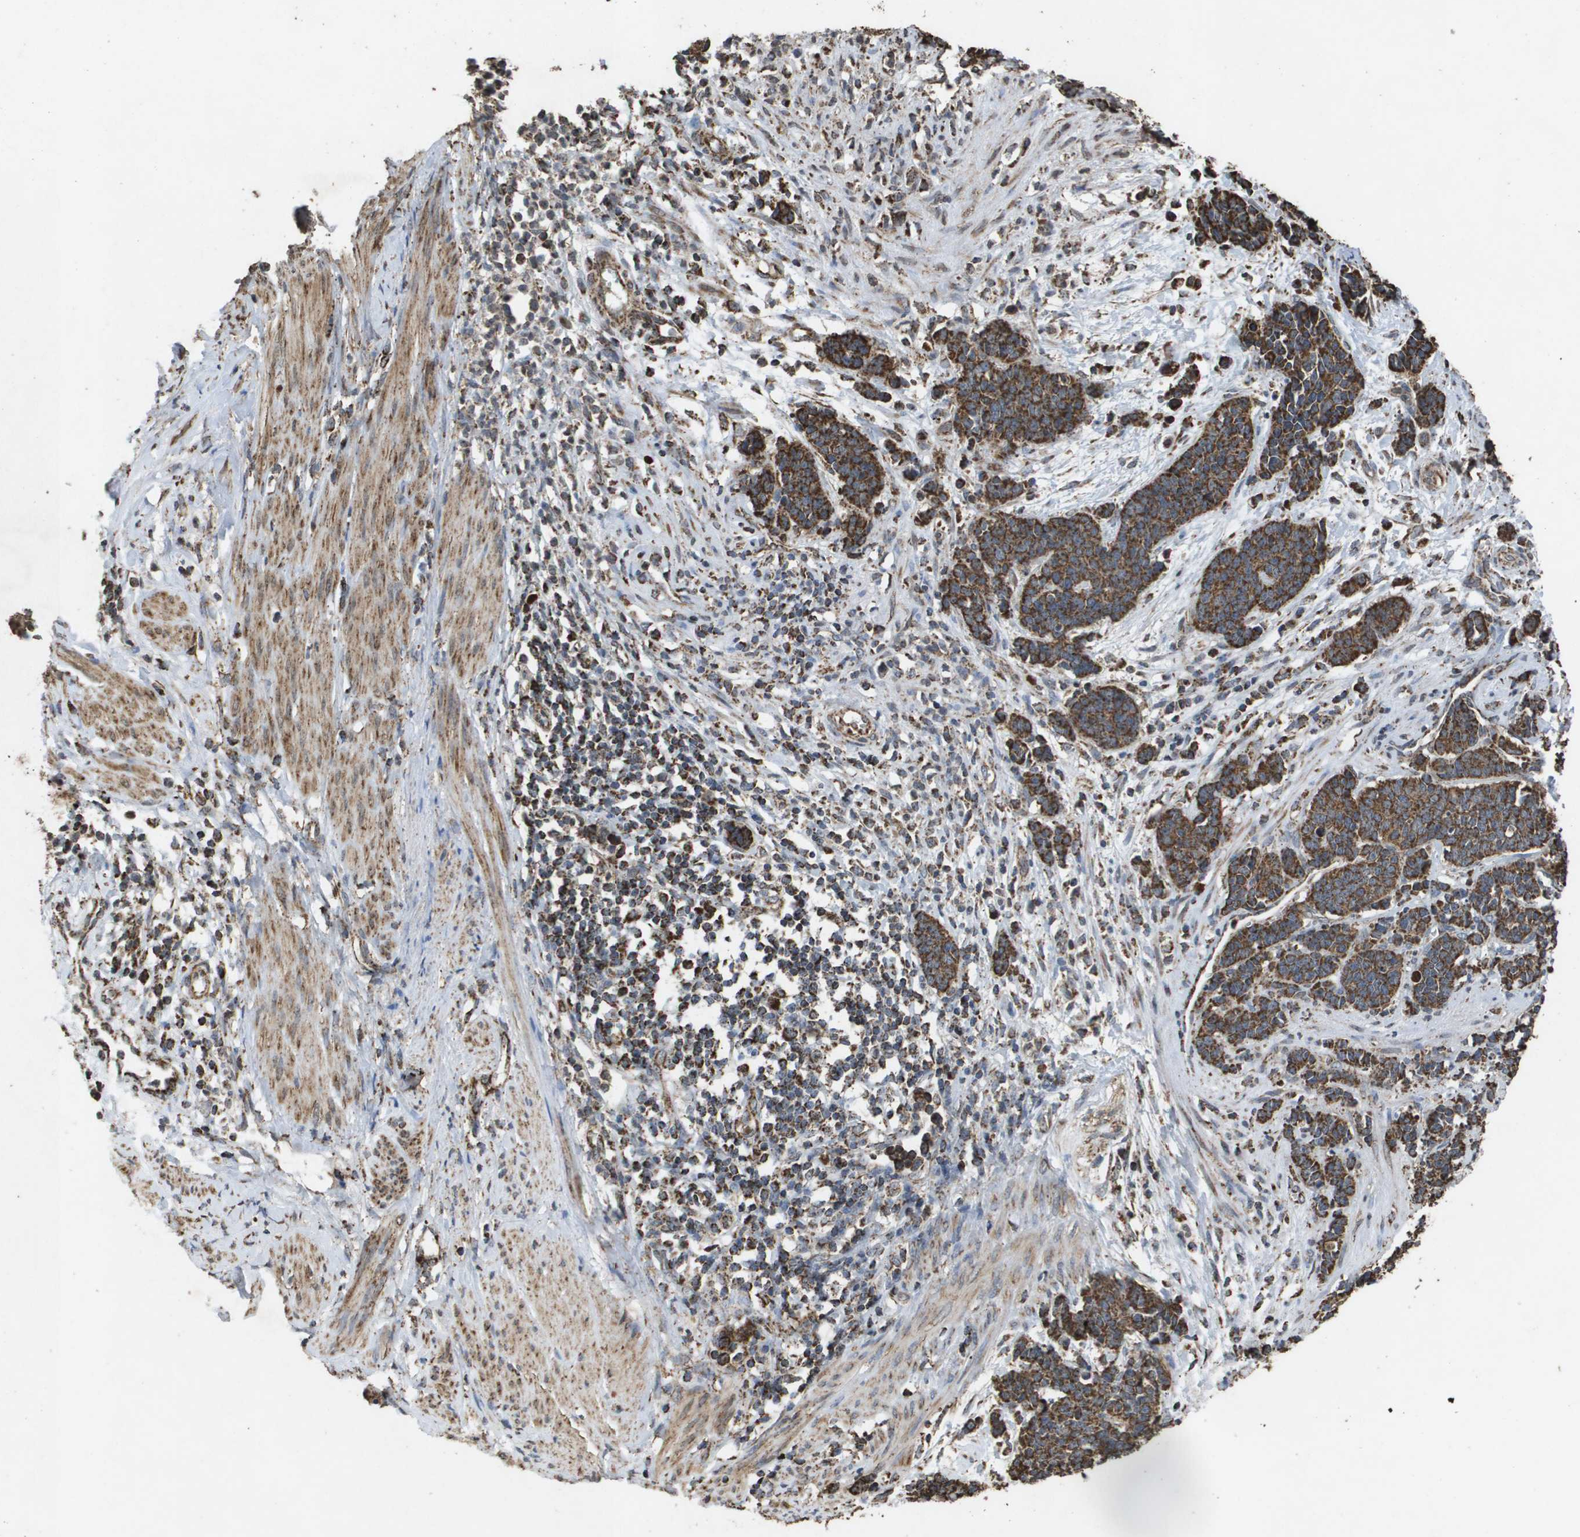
{"staining": {"intensity": "strong", "quantity": ">75%", "location": "cytoplasmic/membranous"}, "tissue": "cervical cancer", "cell_type": "Tumor cells", "image_type": "cancer", "snomed": [{"axis": "morphology", "description": "Squamous cell carcinoma, NOS"}, {"axis": "topography", "description": "Cervix"}], "caption": "An image showing strong cytoplasmic/membranous positivity in about >75% of tumor cells in squamous cell carcinoma (cervical), as visualized by brown immunohistochemical staining.", "gene": "HSPE1", "patient": {"sex": "female", "age": 35}}